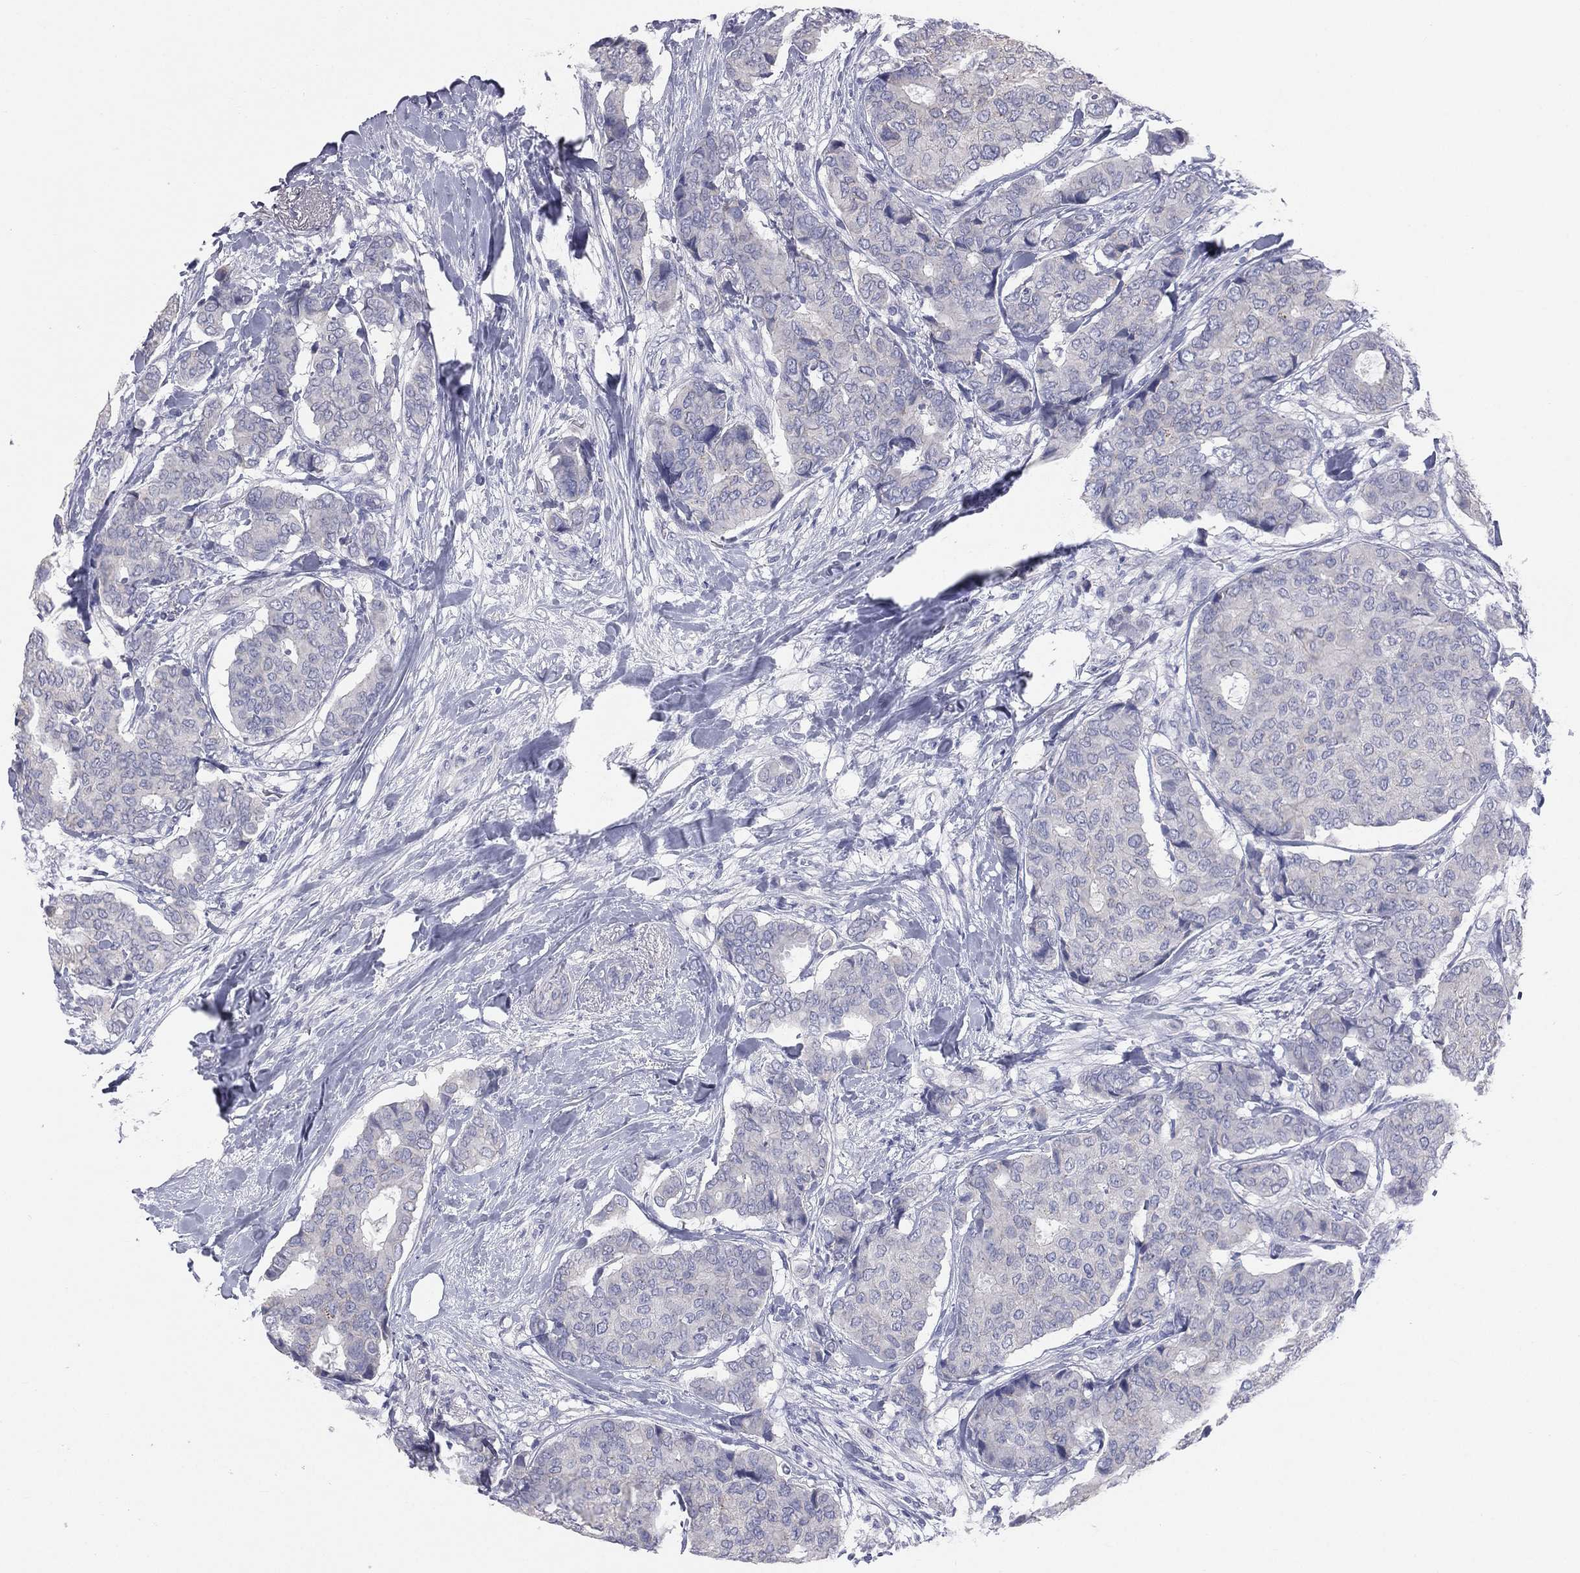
{"staining": {"intensity": "negative", "quantity": "none", "location": "none"}, "tissue": "breast cancer", "cell_type": "Tumor cells", "image_type": "cancer", "snomed": [{"axis": "morphology", "description": "Duct carcinoma"}, {"axis": "topography", "description": "Breast"}], "caption": "There is no significant expression in tumor cells of invasive ductal carcinoma (breast).", "gene": "STK31", "patient": {"sex": "female", "age": 75}}